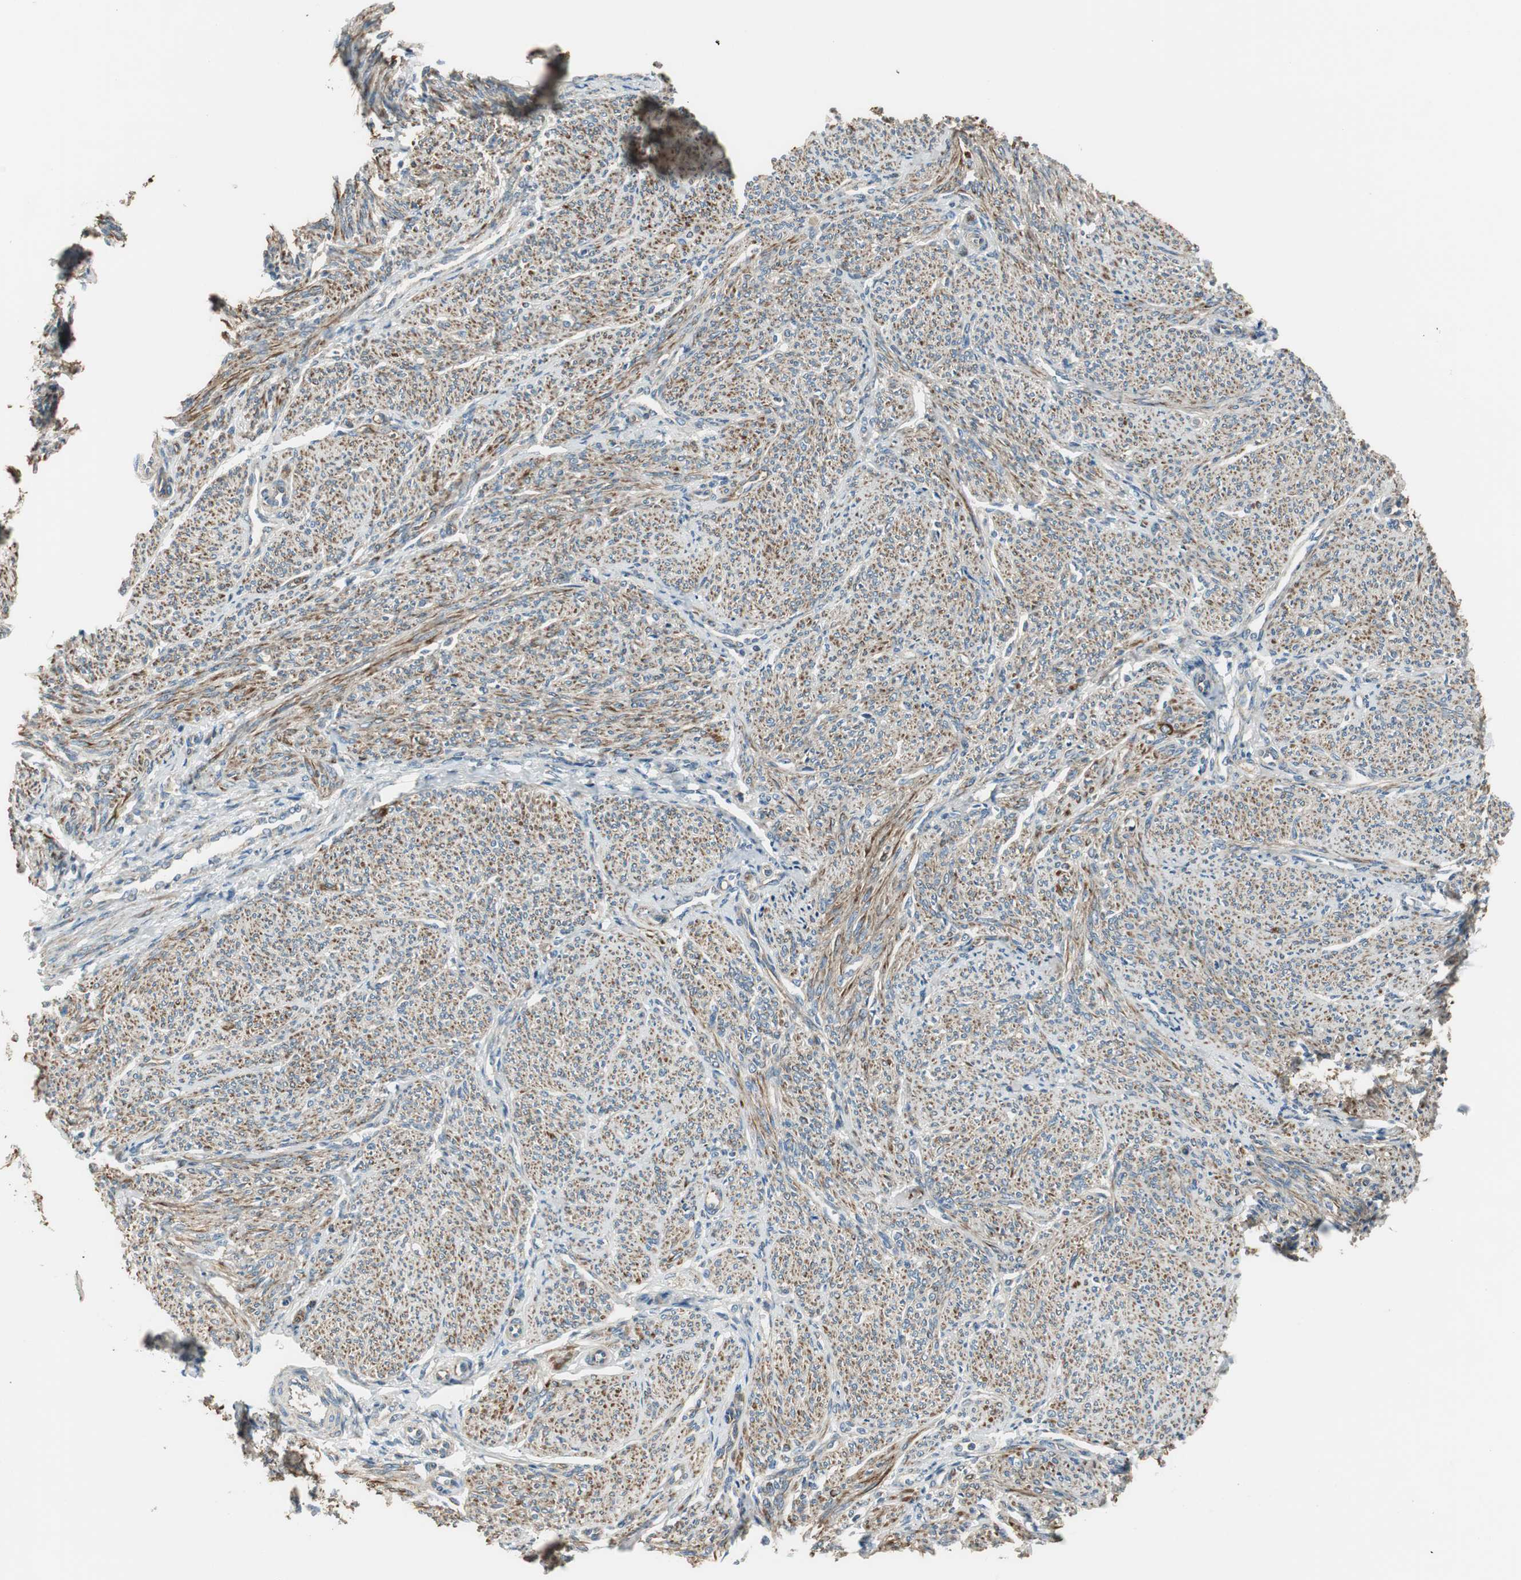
{"staining": {"intensity": "moderate", "quantity": ">75%", "location": "cytoplasmic/membranous"}, "tissue": "smooth muscle", "cell_type": "Smooth muscle cells", "image_type": "normal", "snomed": [{"axis": "morphology", "description": "Normal tissue, NOS"}, {"axis": "topography", "description": "Smooth muscle"}], "caption": "IHC of unremarkable smooth muscle exhibits medium levels of moderate cytoplasmic/membranous staining in about >75% of smooth muscle cells. The protein is shown in brown color, while the nuclei are stained blue.", "gene": "MSTO1", "patient": {"sex": "female", "age": 65}}